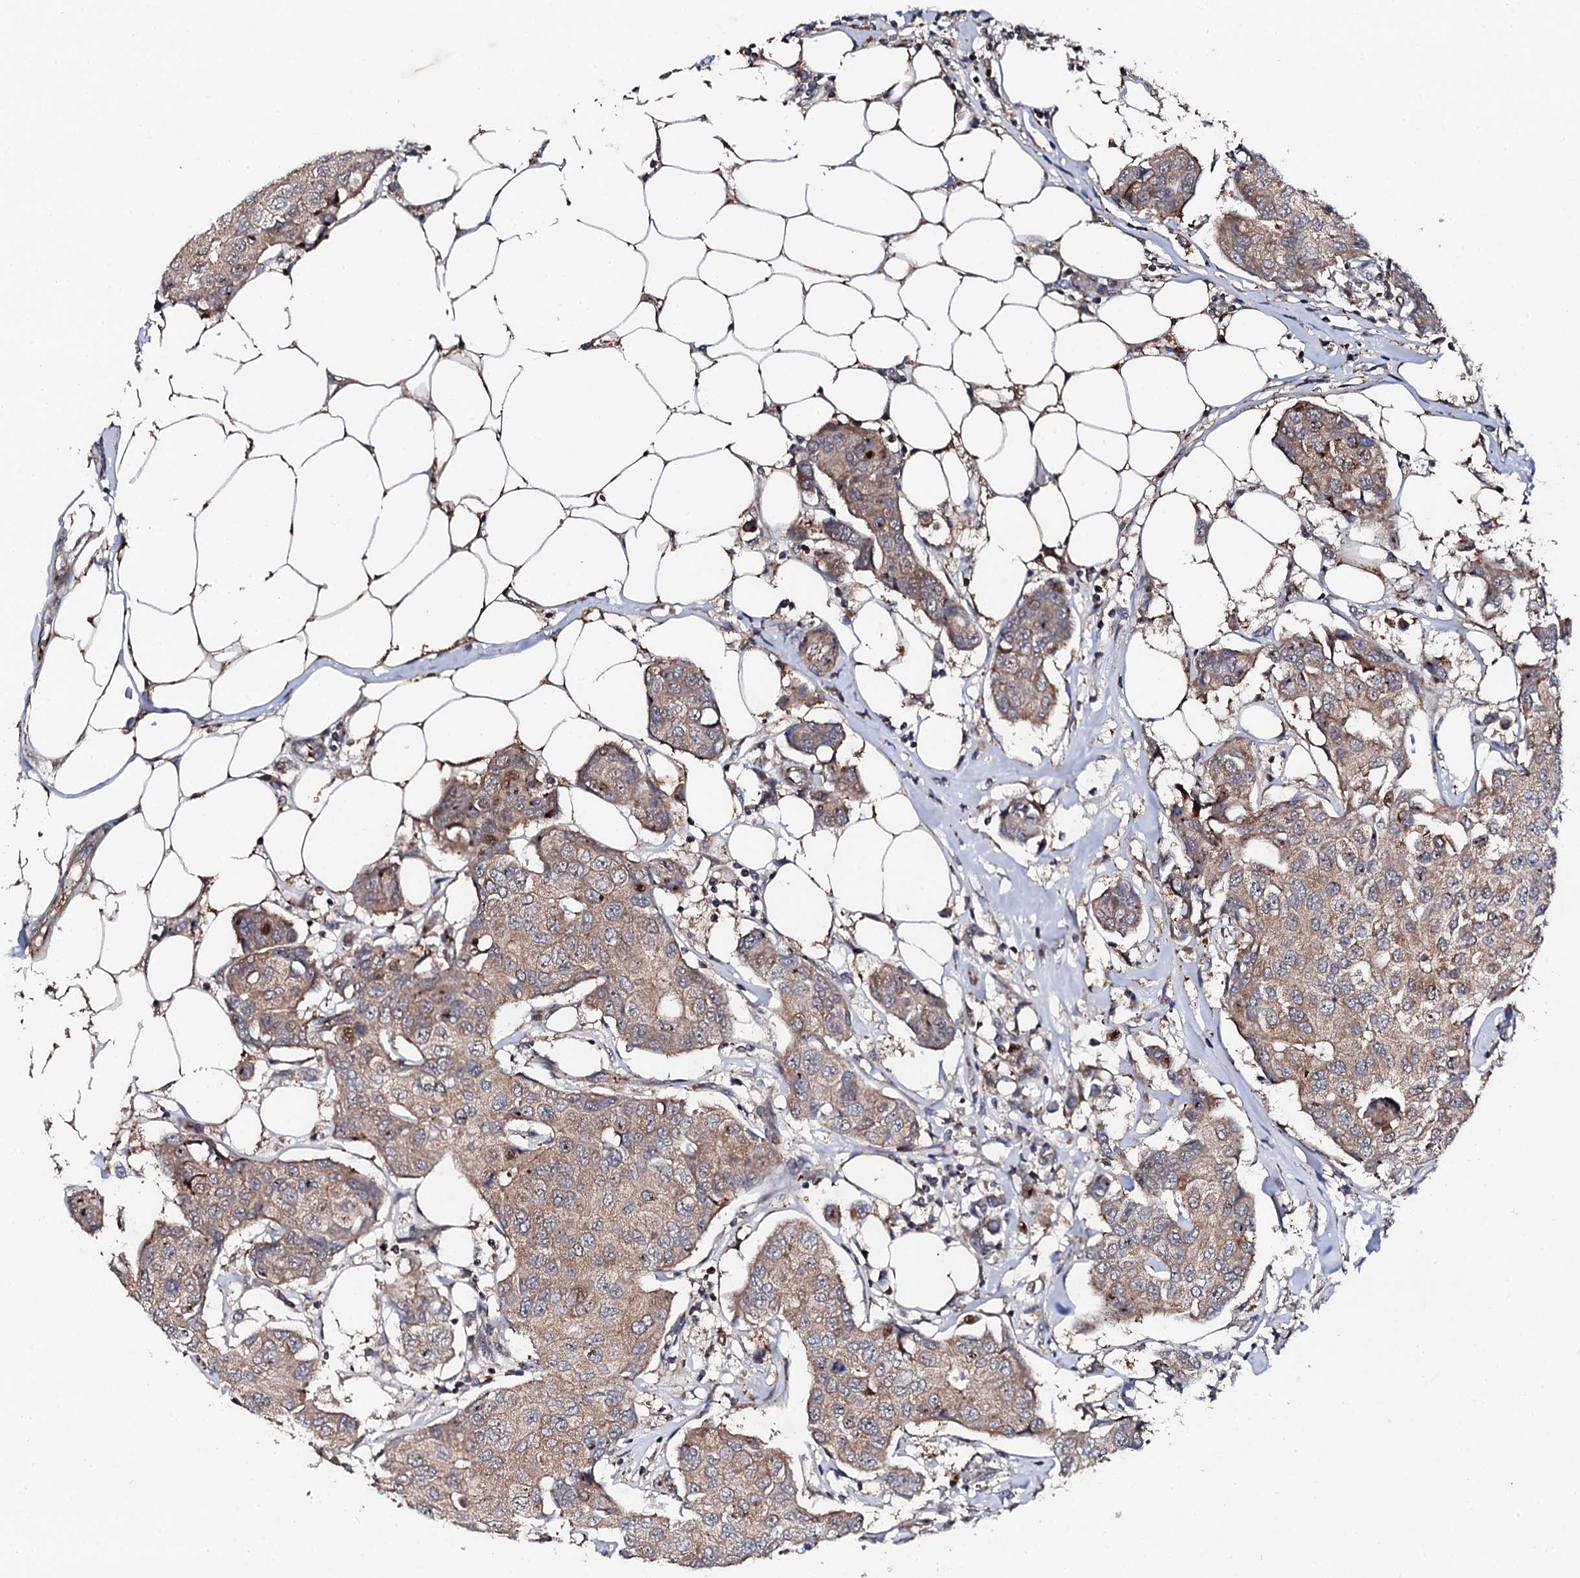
{"staining": {"intensity": "moderate", "quantity": ">75%", "location": "cytoplasmic/membranous"}, "tissue": "breast cancer", "cell_type": "Tumor cells", "image_type": "cancer", "snomed": [{"axis": "morphology", "description": "Duct carcinoma"}, {"axis": "topography", "description": "Breast"}], "caption": "Breast cancer (infiltrating ductal carcinoma) stained for a protein displays moderate cytoplasmic/membranous positivity in tumor cells.", "gene": "GTPBP4", "patient": {"sex": "female", "age": 80}}